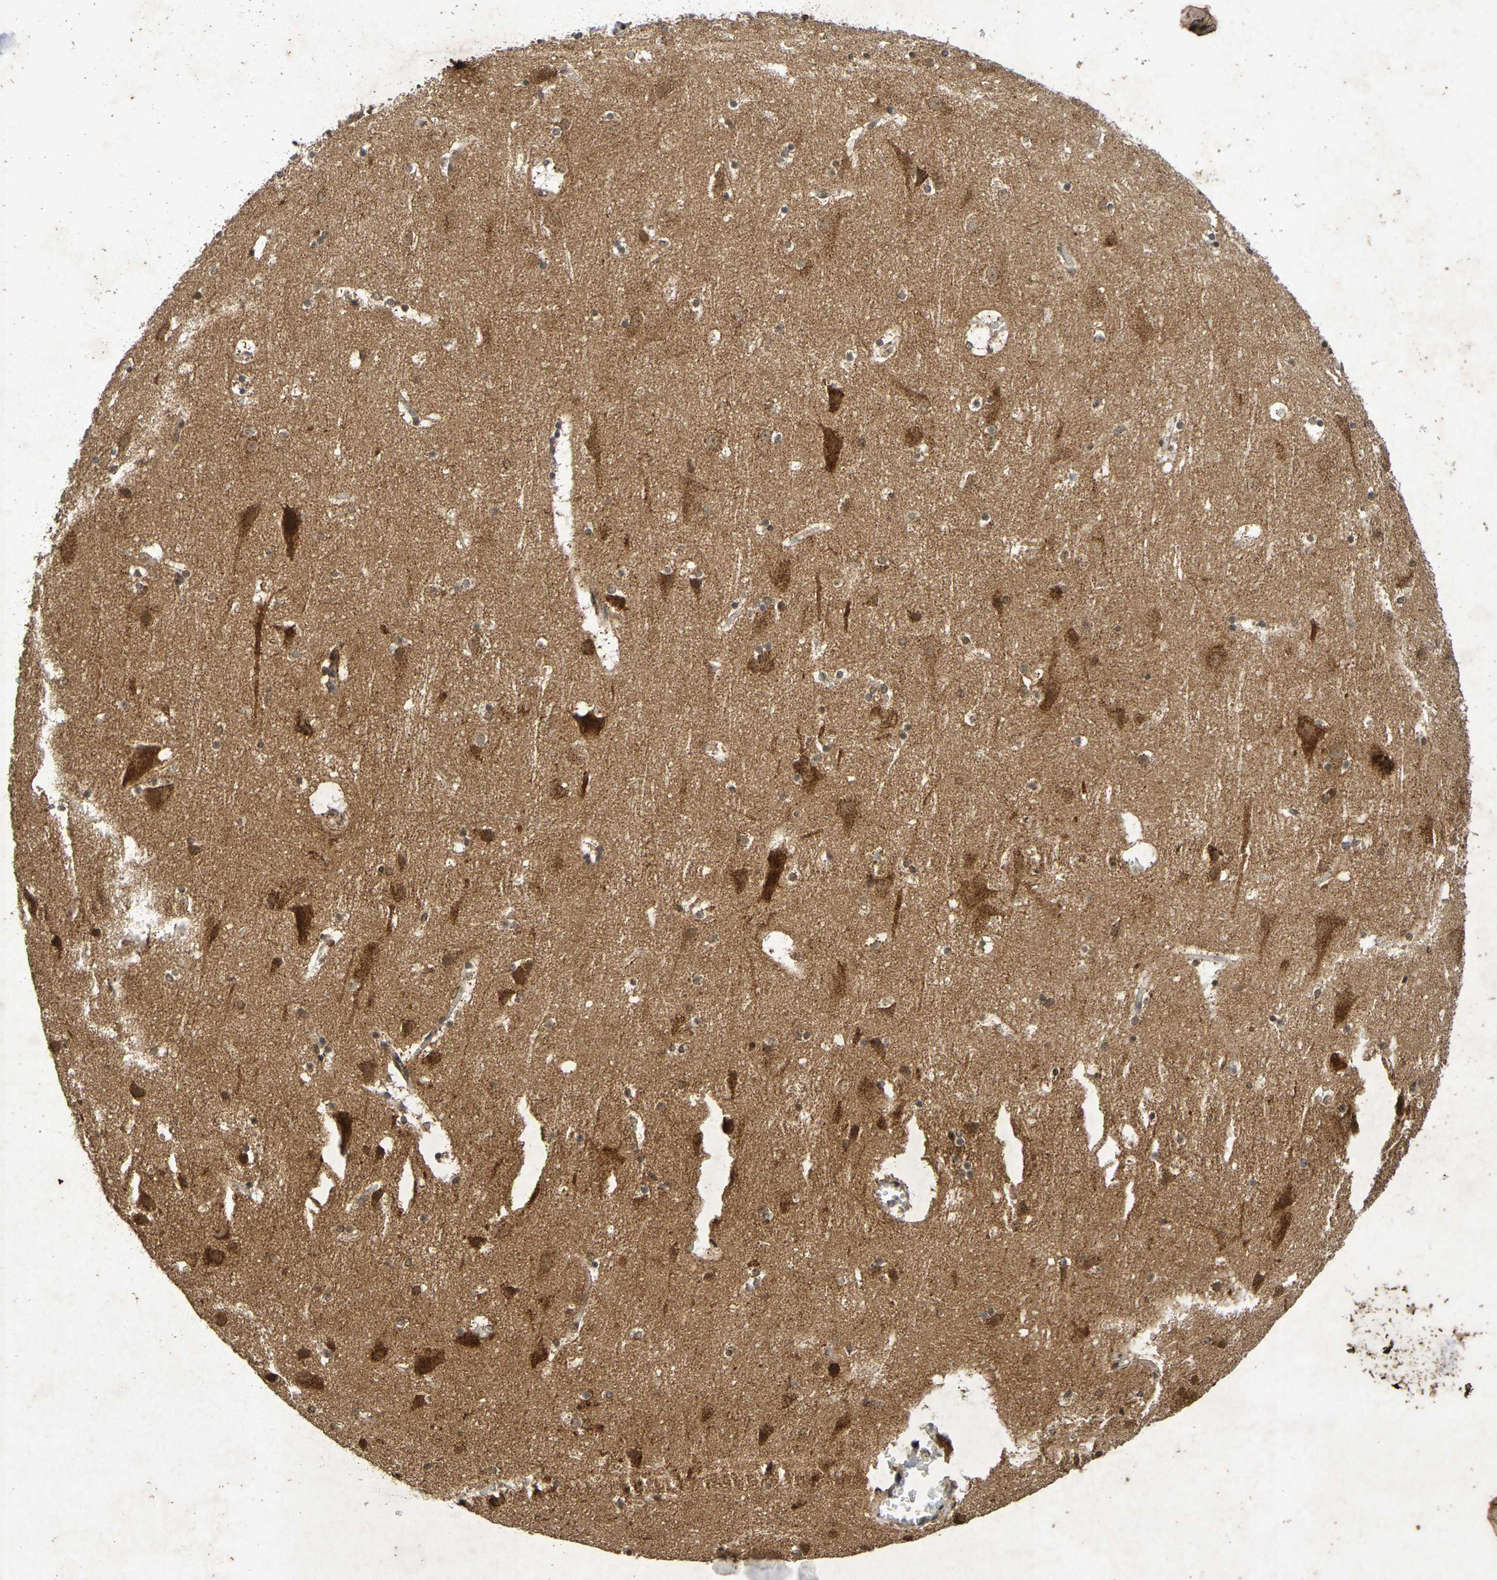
{"staining": {"intensity": "weak", "quantity": ">75%", "location": "cytoplasmic/membranous,nuclear"}, "tissue": "cerebral cortex", "cell_type": "Endothelial cells", "image_type": "normal", "snomed": [{"axis": "morphology", "description": "Normal tissue, NOS"}, {"axis": "topography", "description": "Cerebral cortex"}], "caption": "This image exhibits IHC staining of normal human cerebral cortex, with low weak cytoplasmic/membranous,nuclear expression in about >75% of endothelial cells.", "gene": "GUCY1A2", "patient": {"sex": "male", "age": 45}}